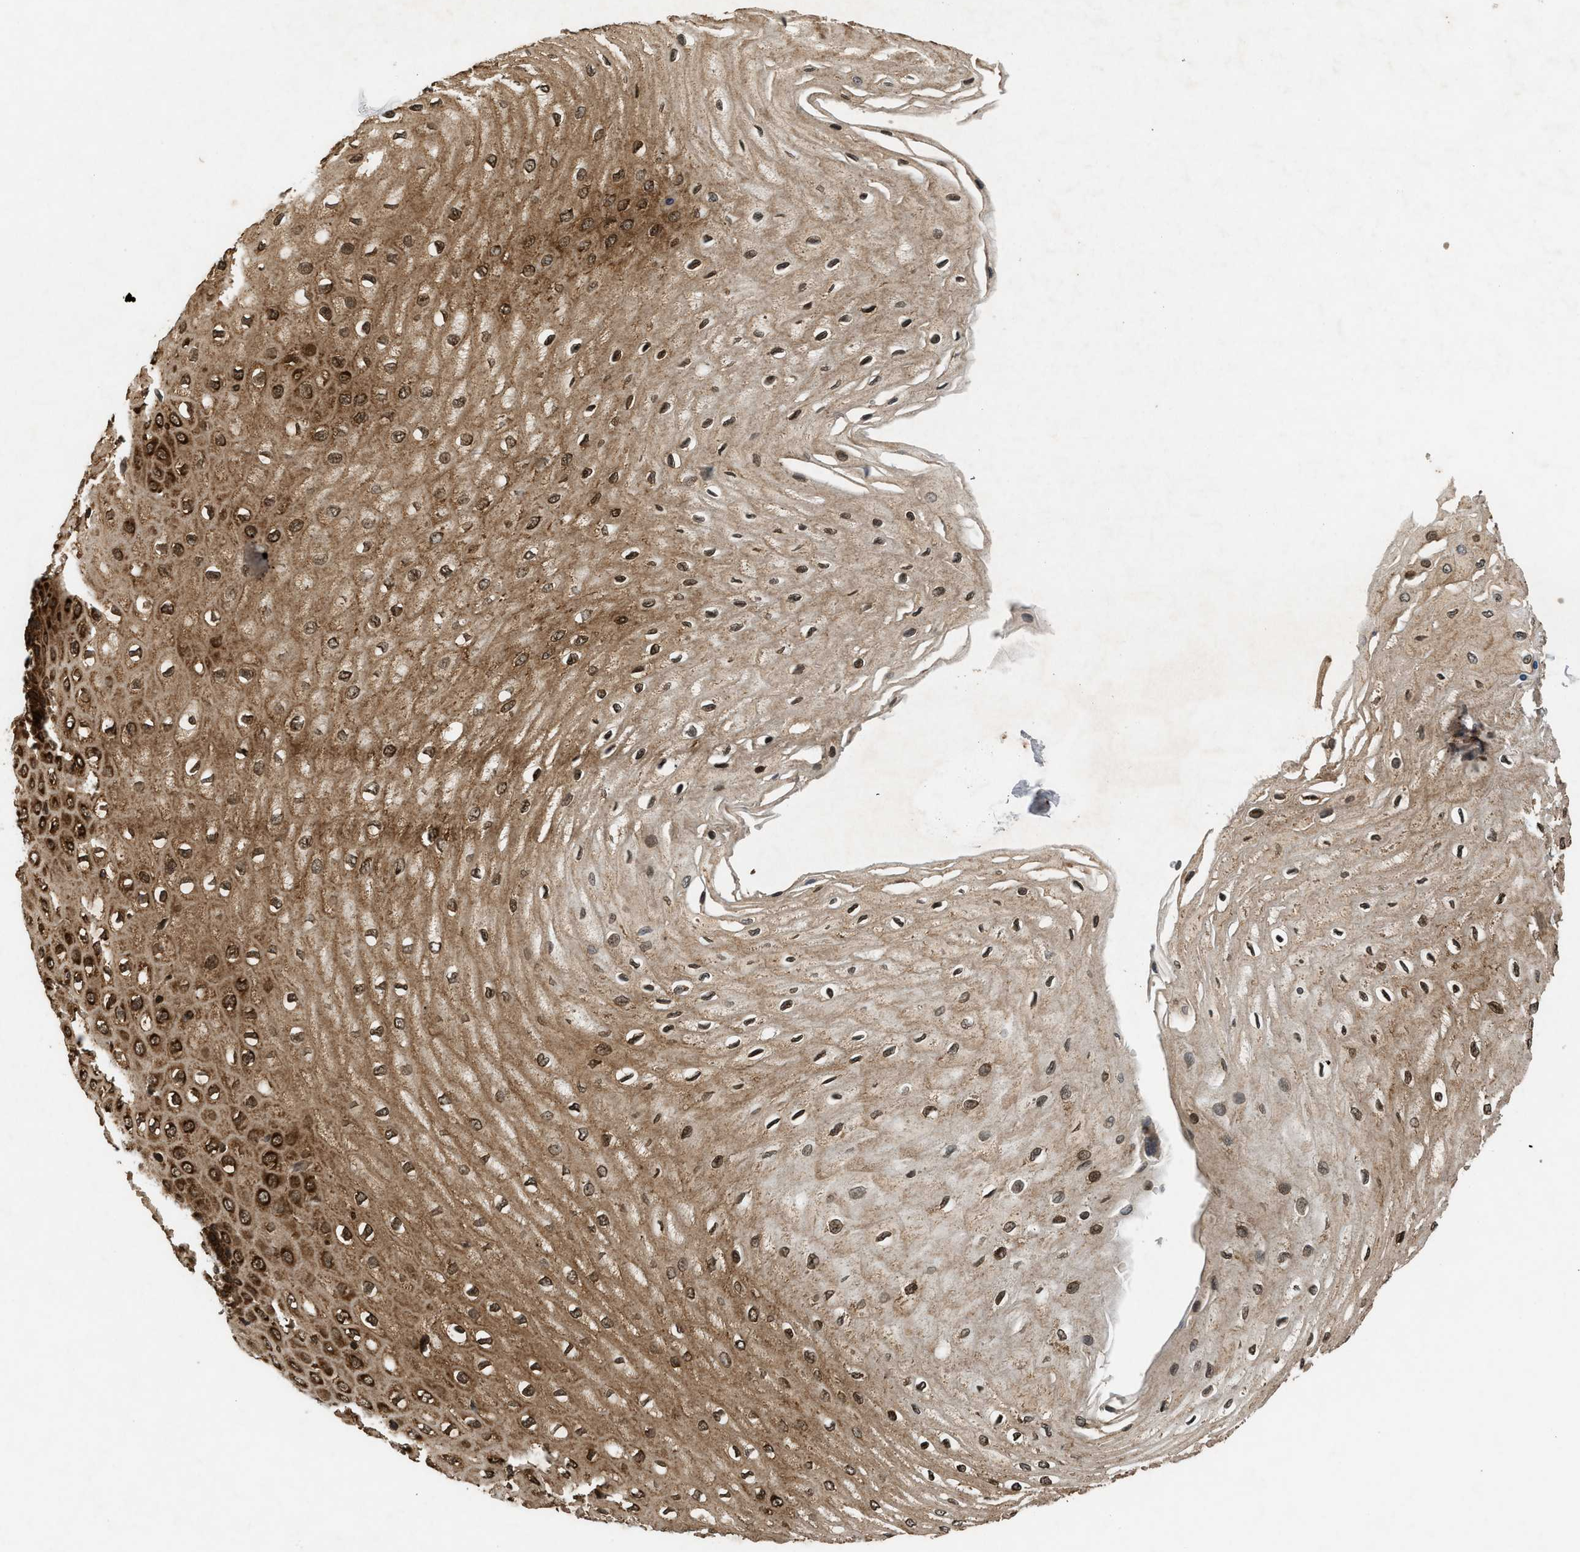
{"staining": {"intensity": "strong", "quantity": ">75%", "location": "cytoplasmic/membranous"}, "tissue": "esophagus", "cell_type": "Squamous epithelial cells", "image_type": "normal", "snomed": [{"axis": "morphology", "description": "Normal tissue, NOS"}, {"axis": "morphology", "description": "Squamous cell carcinoma, NOS"}, {"axis": "topography", "description": "Esophagus"}], "caption": "A histopathology image of esophagus stained for a protein reveals strong cytoplasmic/membranous brown staining in squamous epithelial cells. Immunohistochemistry stains the protein of interest in brown and the nuclei are stained blue.", "gene": "OXSR1", "patient": {"sex": "male", "age": 65}}